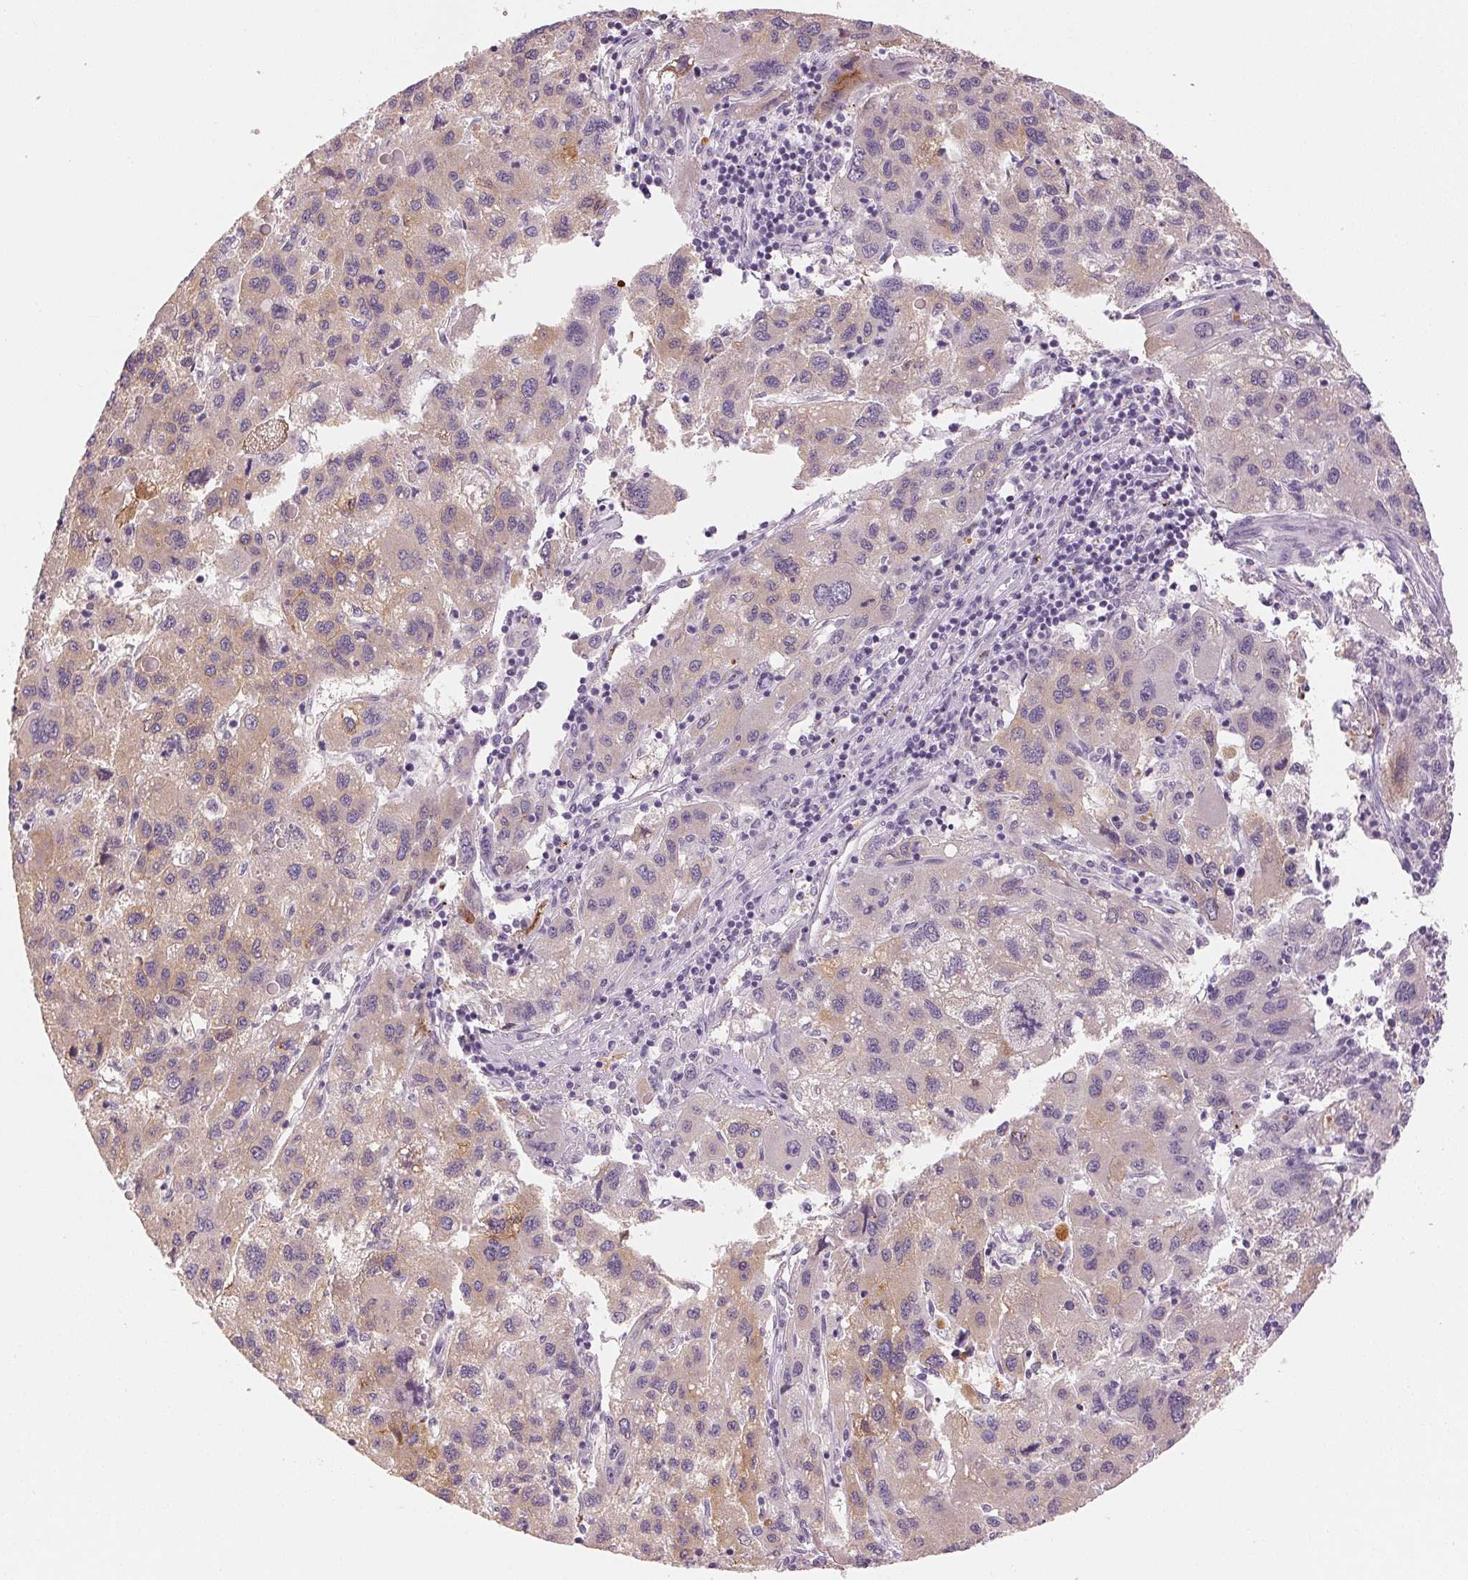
{"staining": {"intensity": "weak", "quantity": "25%-75%", "location": "cytoplasmic/membranous"}, "tissue": "liver cancer", "cell_type": "Tumor cells", "image_type": "cancer", "snomed": [{"axis": "morphology", "description": "Carcinoma, Hepatocellular, NOS"}, {"axis": "topography", "description": "Liver"}], "caption": "Protein staining of liver cancer tissue demonstrates weak cytoplasmic/membranous expression in about 25%-75% of tumor cells. The staining is performed using DAB brown chromogen to label protein expression. The nuclei are counter-stained blue using hematoxylin.", "gene": "MAP1LC3A", "patient": {"sex": "female", "age": 77}}